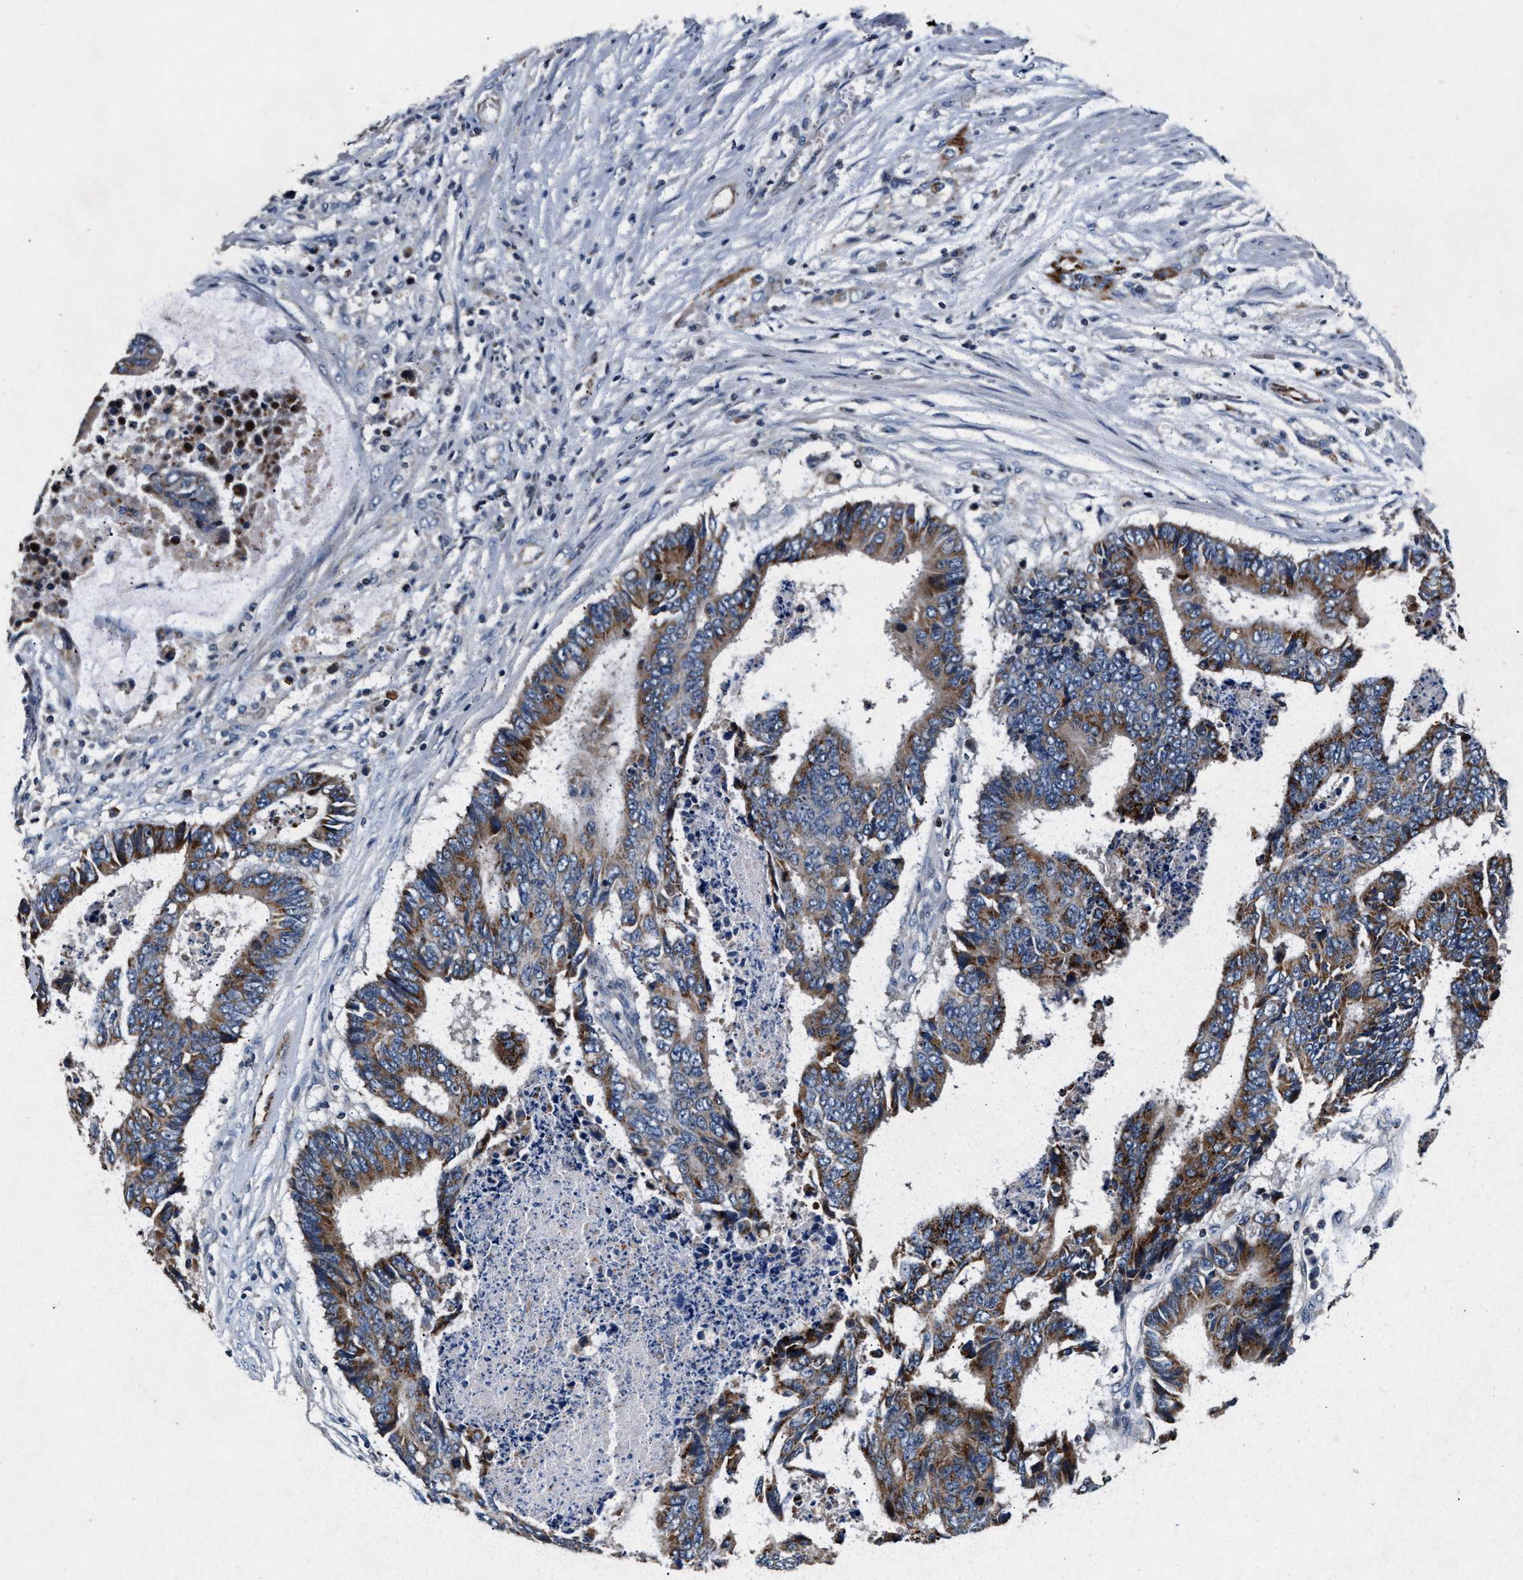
{"staining": {"intensity": "moderate", "quantity": ">75%", "location": "cytoplasmic/membranous"}, "tissue": "colorectal cancer", "cell_type": "Tumor cells", "image_type": "cancer", "snomed": [{"axis": "morphology", "description": "Adenocarcinoma, NOS"}, {"axis": "topography", "description": "Rectum"}], "caption": "DAB (3,3'-diaminobenzidine) immunohistochemical staining of colorectal adenocarcinoma shows moderate cytoplasmic/membranous protein staining in approximately >75% of tumor cells.", "gene": "PKD2L1", "patient": {"sex": "male", "age": 84}}